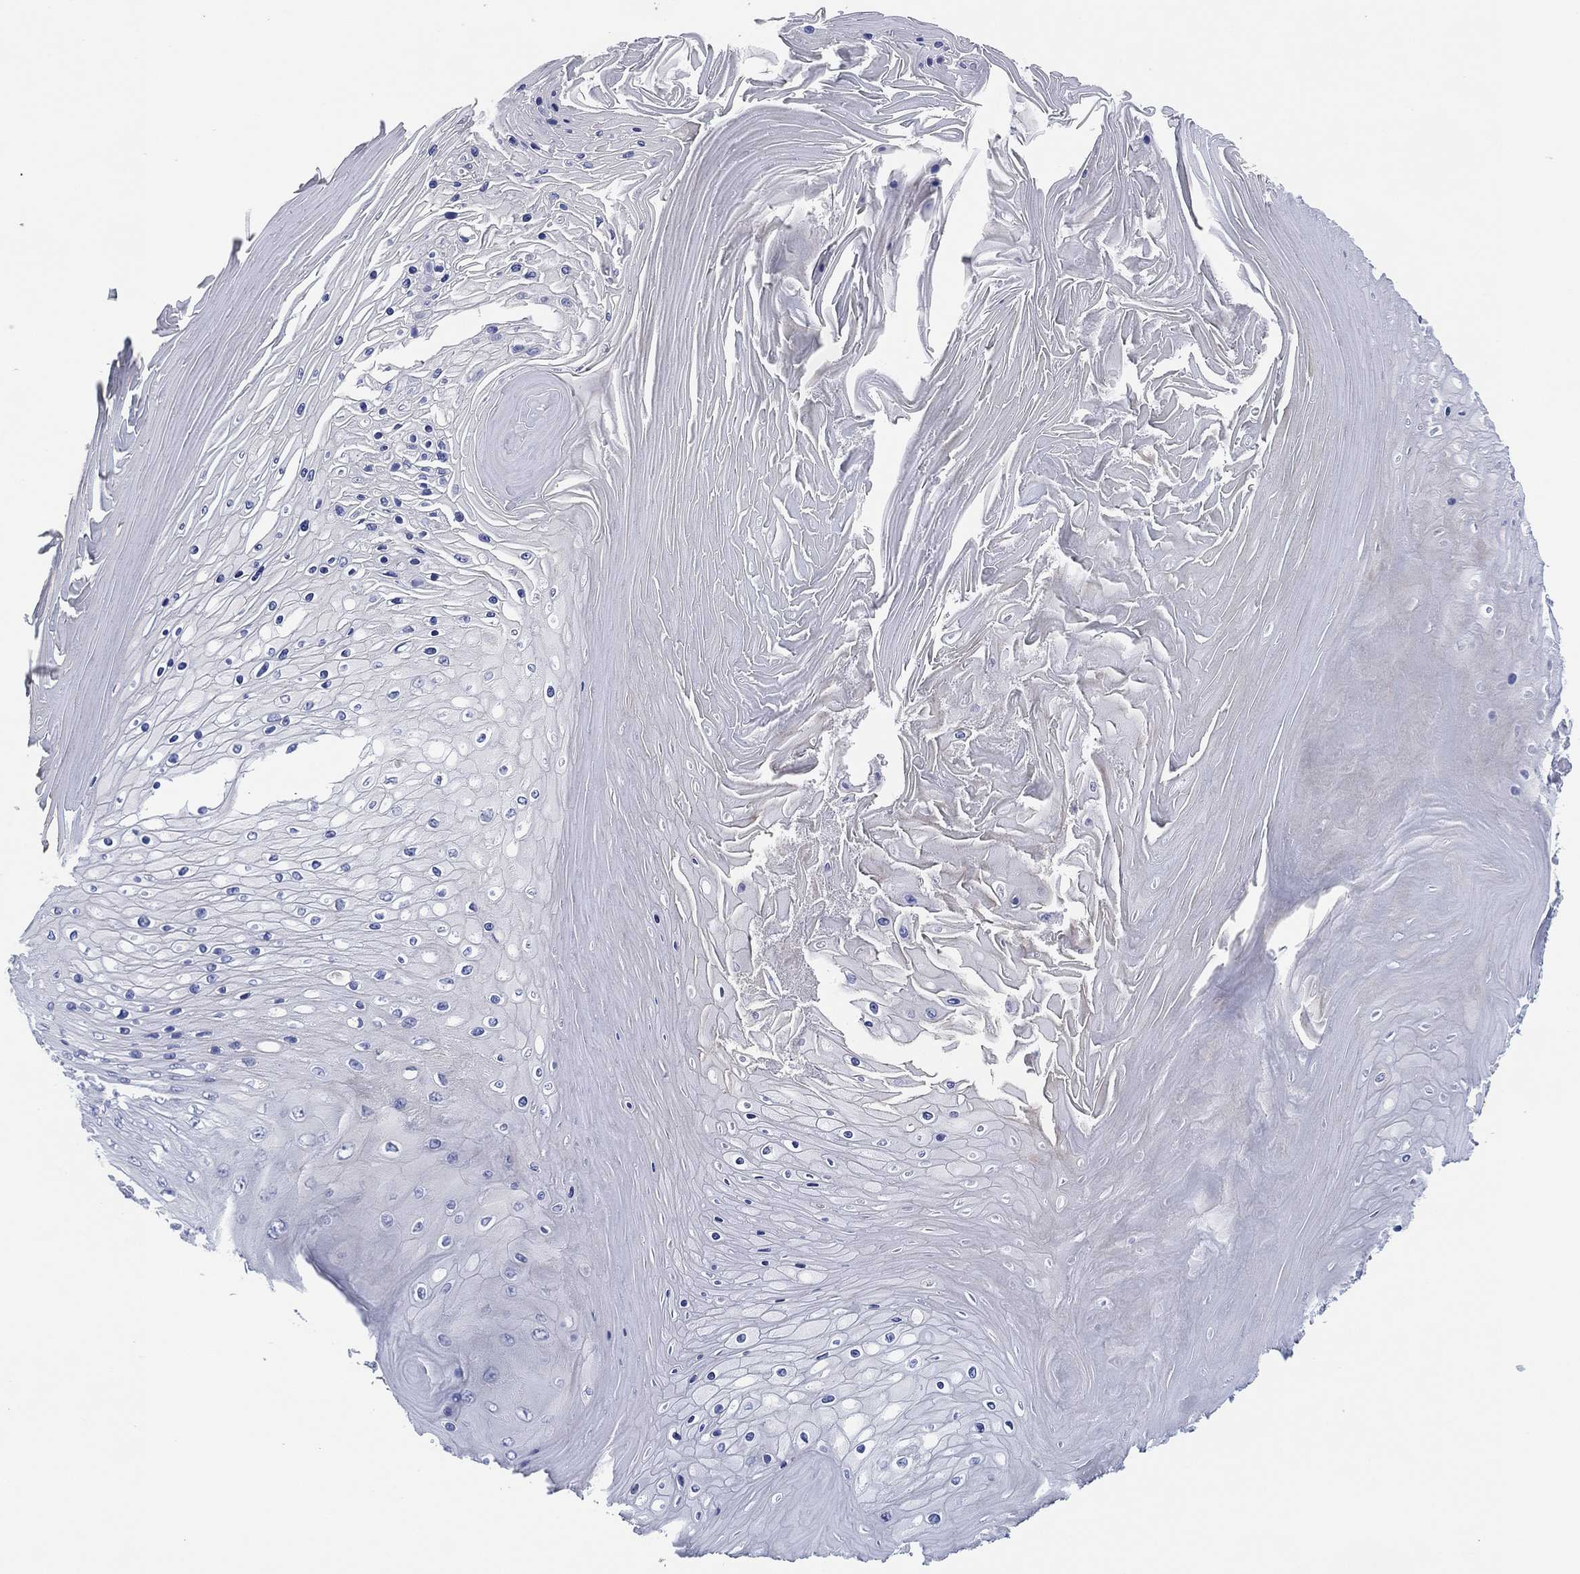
{"staining": {"intensity": "negative", "quantity": "none", "location": "none"}, "tissue": "skin cancer", "cell_type": "Tumor cells", "image_type": "cancer", "snomed": [{"axis": "morphology", "description": "Squamous cell carcinoma, NOS"}, {"axis": "topography", "description": "Skin"}], "caption": "DAB (3,3'-diaminobenzidine) immunohistochemical staining of human skin squamous cell carcinoma reveals no significant positivity in tumor cells.", "gene": "GALNS", "patient": {"sex": "male", "age": 62}}